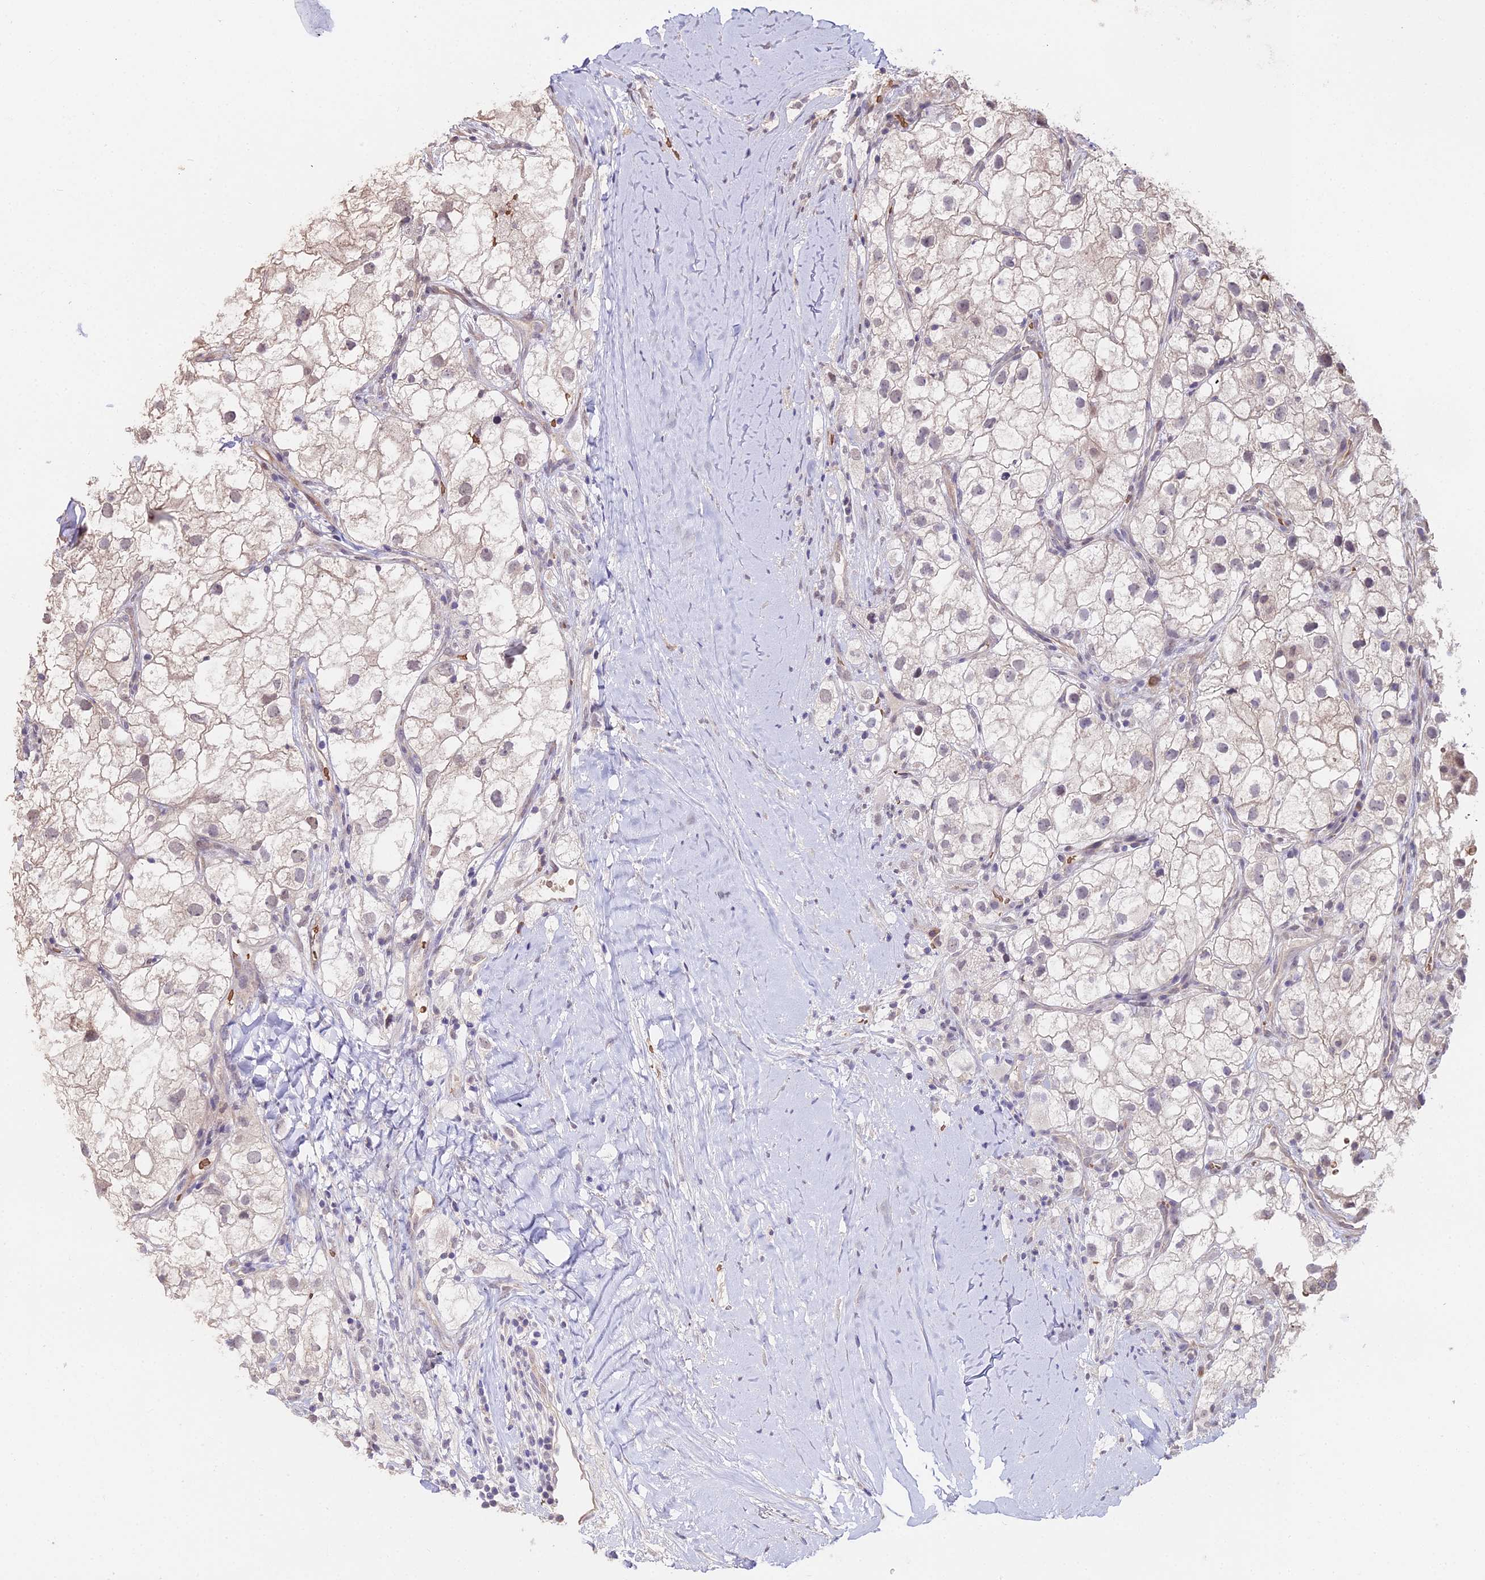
{"staining": {"intensity": "negative", "quantity": "none", "location": "none"}, "tissue": "renal cancer", "cell_type": "Tumor cells", "image_type": "cancer", "snomed": [{"axis": "morphology", "description": "Adenocarcinoma, NOS"}, {"axis": "topography", "description": "Kidney"}], "caption": "Immunohistochemical staining of renal adenocarcinoma demonstrates no significant positivity in tumor cells. (Brightfield microscopy of DAB (3,3'-diaminobenzidine) IHC at high magnification).", "gene": "ZDBF2", "patient": {"sex": "male", "age": 59}}